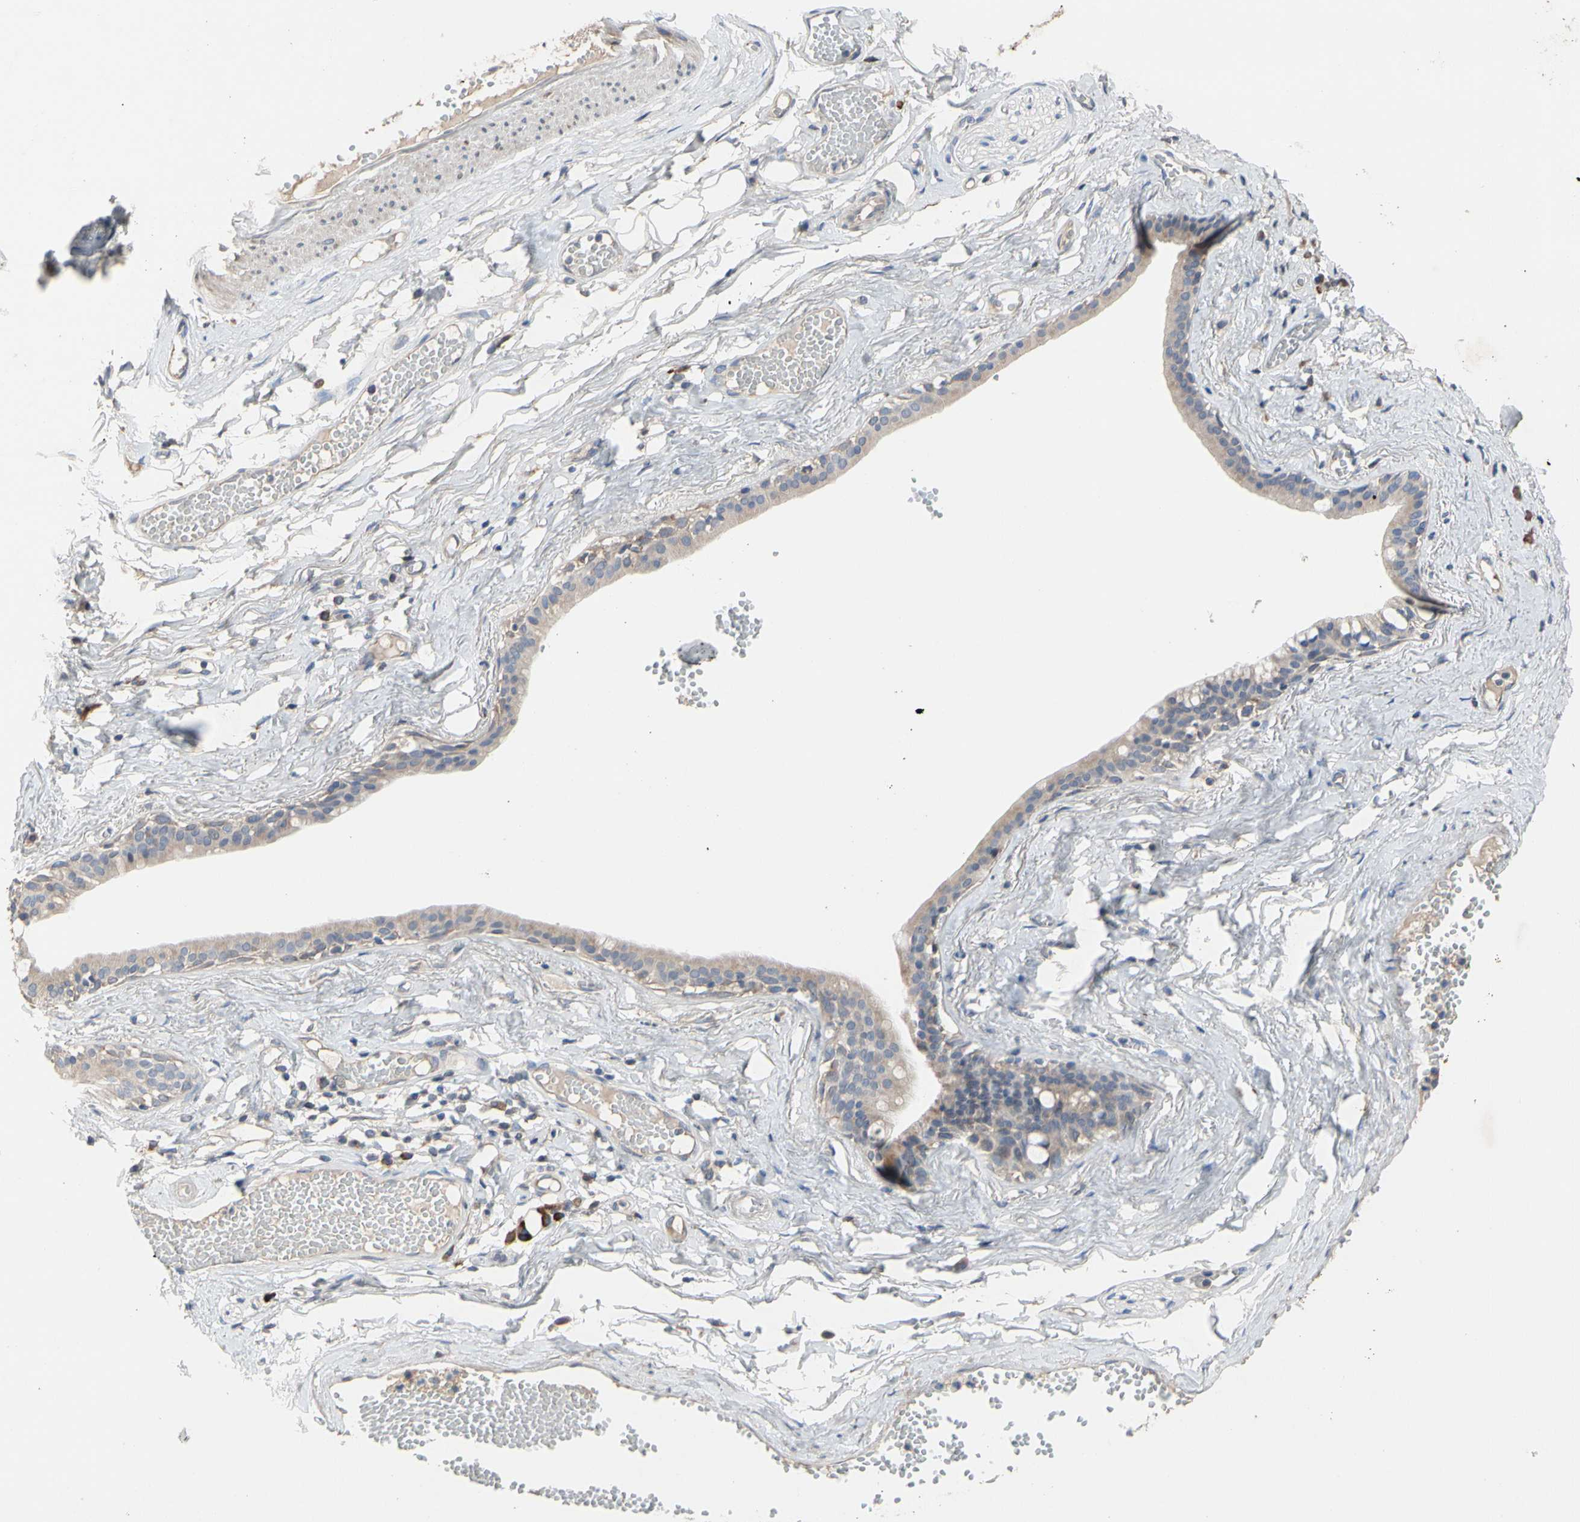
{"staining": {"intensity": "negative", "quantity": "none", "location": "none"}, "tissue": "adipose tissue", "cell_type": "Adipocytes", "image_type": "normal", "snomed": [{"axis": "morphology", "description": "Normal tissue, NOS"}, {"axis": "morphology", "description": "Inflammation, NOS"}, {"axis": "topography", "description": "Vascular tissue"}, {"axis": "topography", "description": "Salivary gland"}], "caption": "IHC histopathology image of normal human adipose tissue stained for a protein (brown), which reveals no staining in adipocytes.", "gene": "TTC14", "patient": {"sex": "female", "age": 75}}